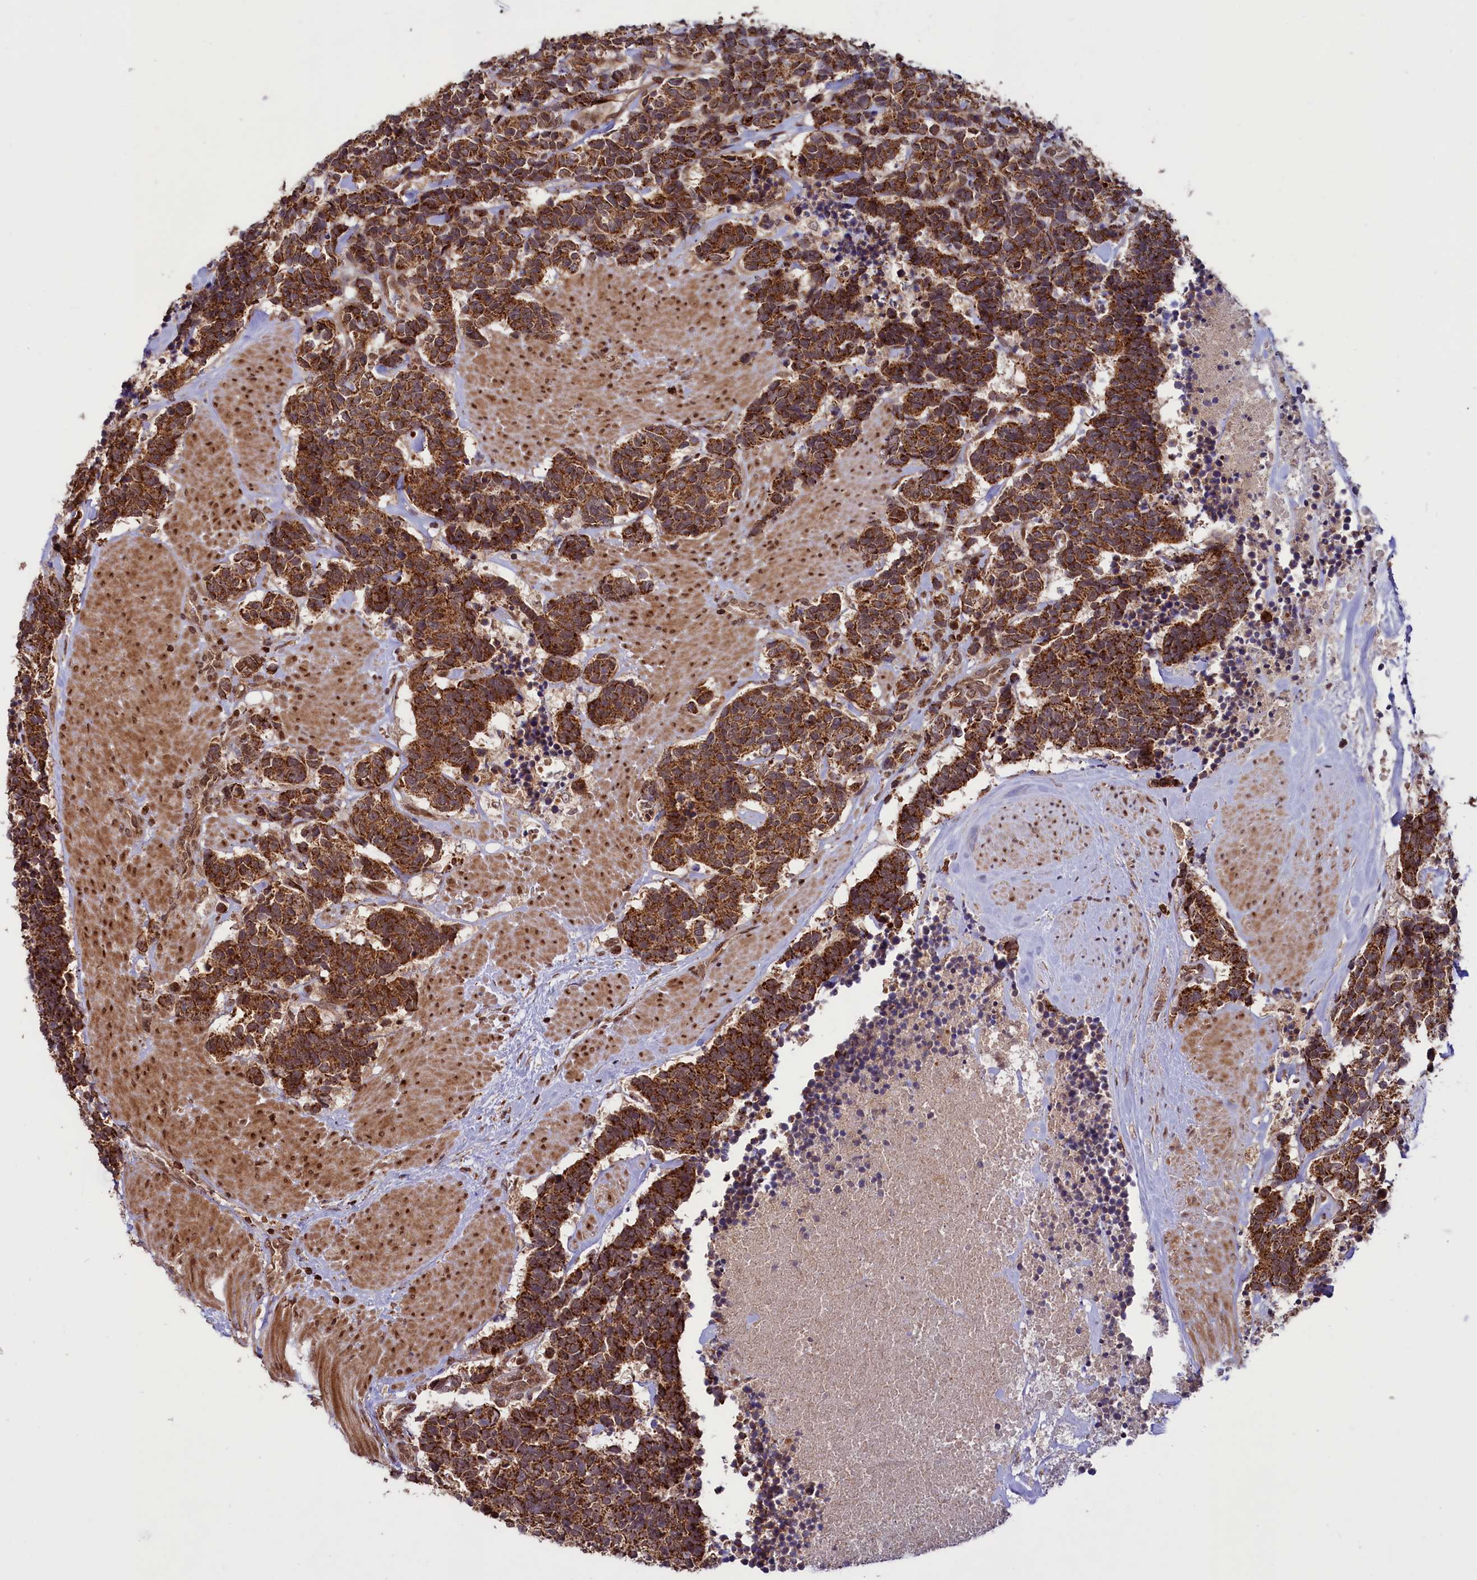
{"staining": {"intensity": "strong", "quantity": ">75%", "location": "cytoplasmic/membranous"}, "tissue": "carcinoid", "cell_type": "Tumor cells", "image_type": "cancer", "snomed": [{"axis": "morphology", "description": "Carcinoma, NOS"}, {"axis": "morphology", "description": "Carcinoid, malignant, NOS"}, {"axis": "topography", "description": "Urinary bladder"}], "caption": "Human carcinoid stained with a brown dye shows strong cytoplasmic/membranous positive expression in about >75% of tumor cells.", "gene": "PHC3", "patient": {"sex": "male", "age": 57}}